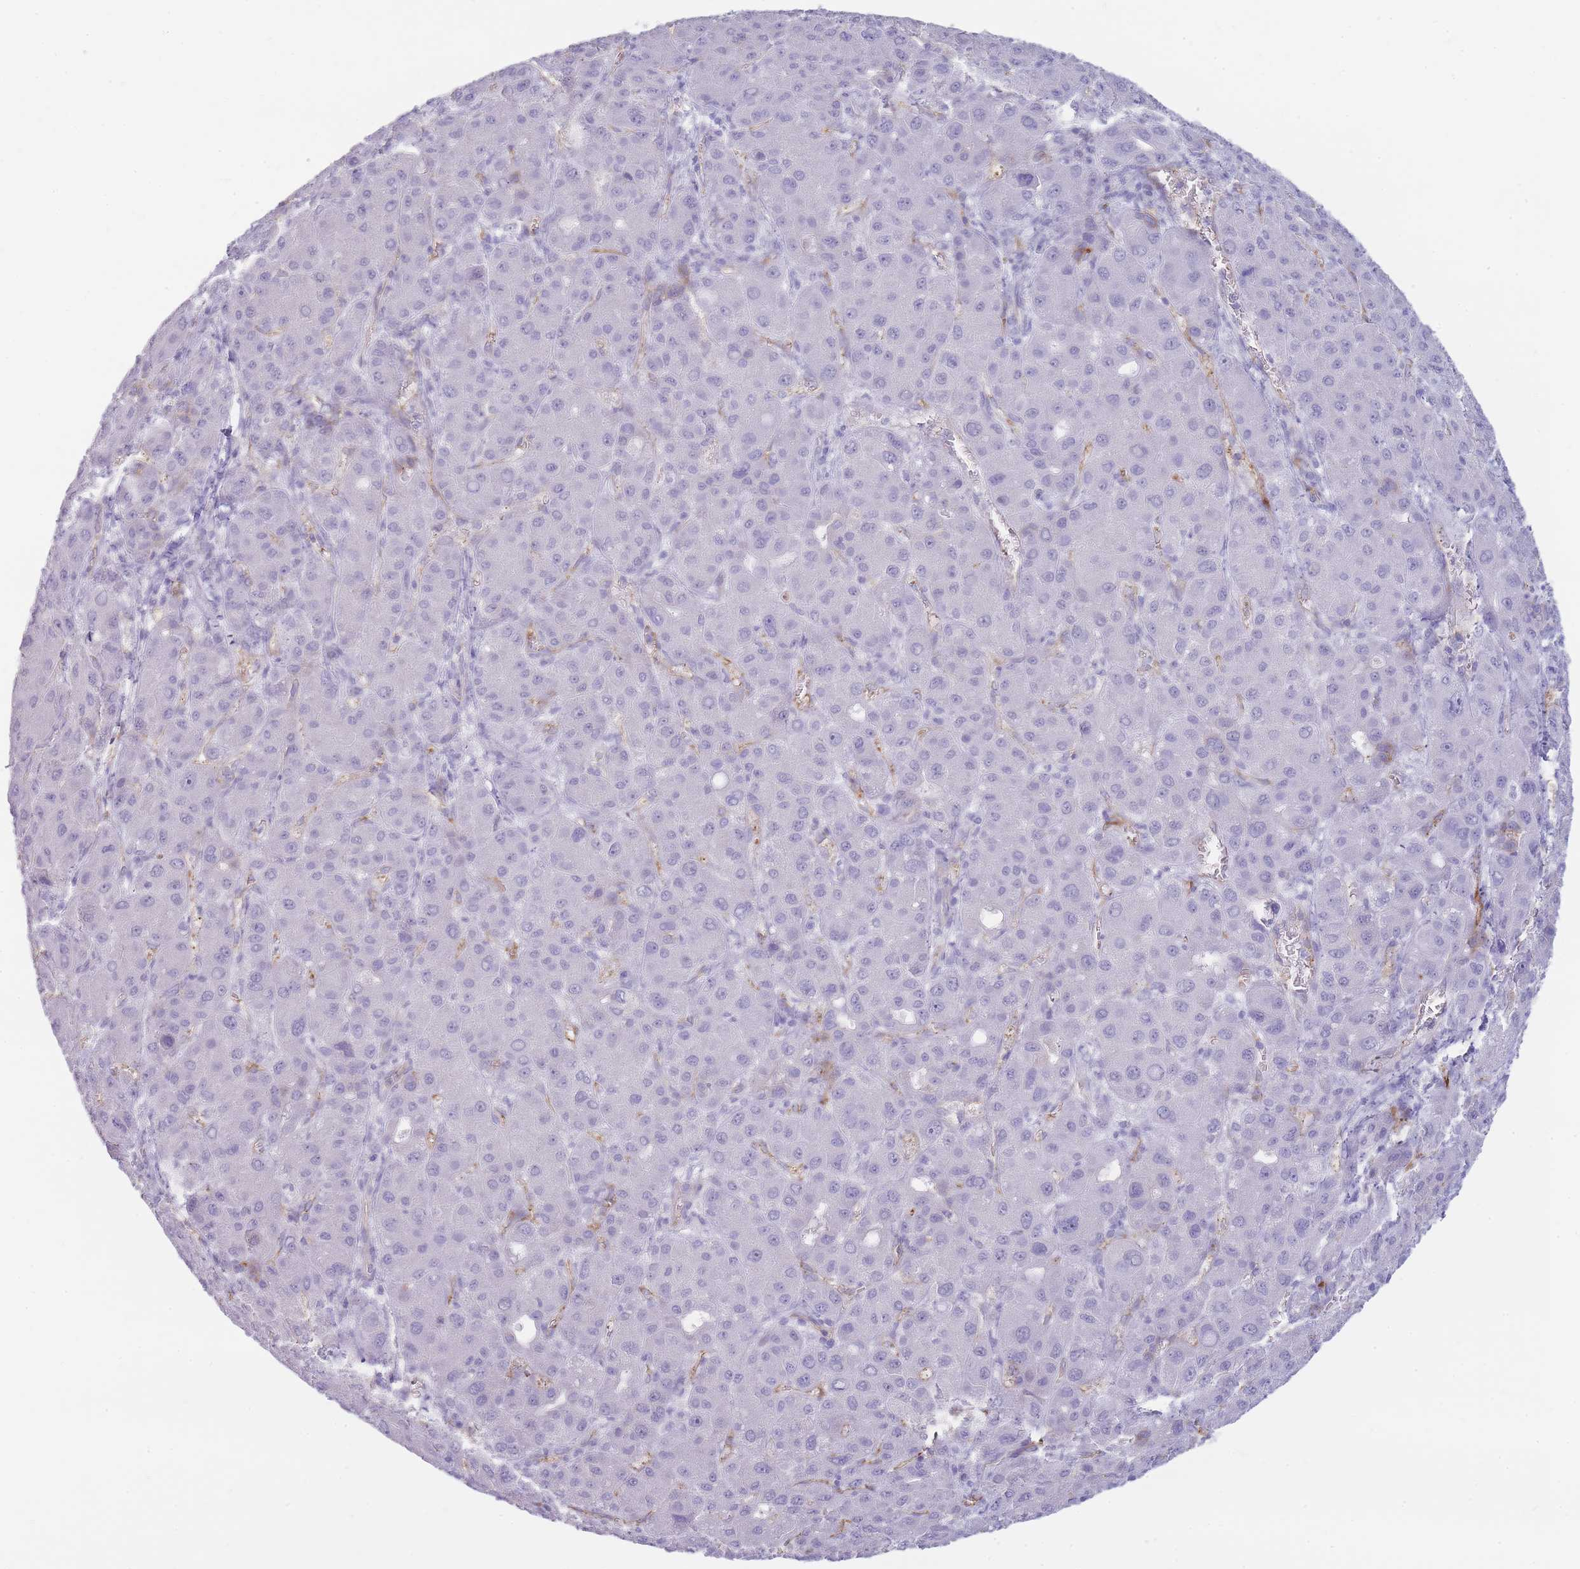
{"staining": {"intensity": "negative", "quantity": "none", "location": "none"}, "tissue": "liver cancer", "cell_type": "Tumor cells", "image_type": "cancer", "snomed": [{"axis": "morphology", "description": "Carcinoma, Hepatocellular, NOS"}, {"axis": "topography", "description": "Liver"}], "caption": "Immunohistochemical staining of human liver cancer exhibits no significant staining in tumor cells. (Stains: DAB immunohistochemistry with hematoxylin counter stain, Microscopy: brightfield microscopy at high magnification).", "gene": "UTP14A", "patient": {"sex": "male", "age": 55}}